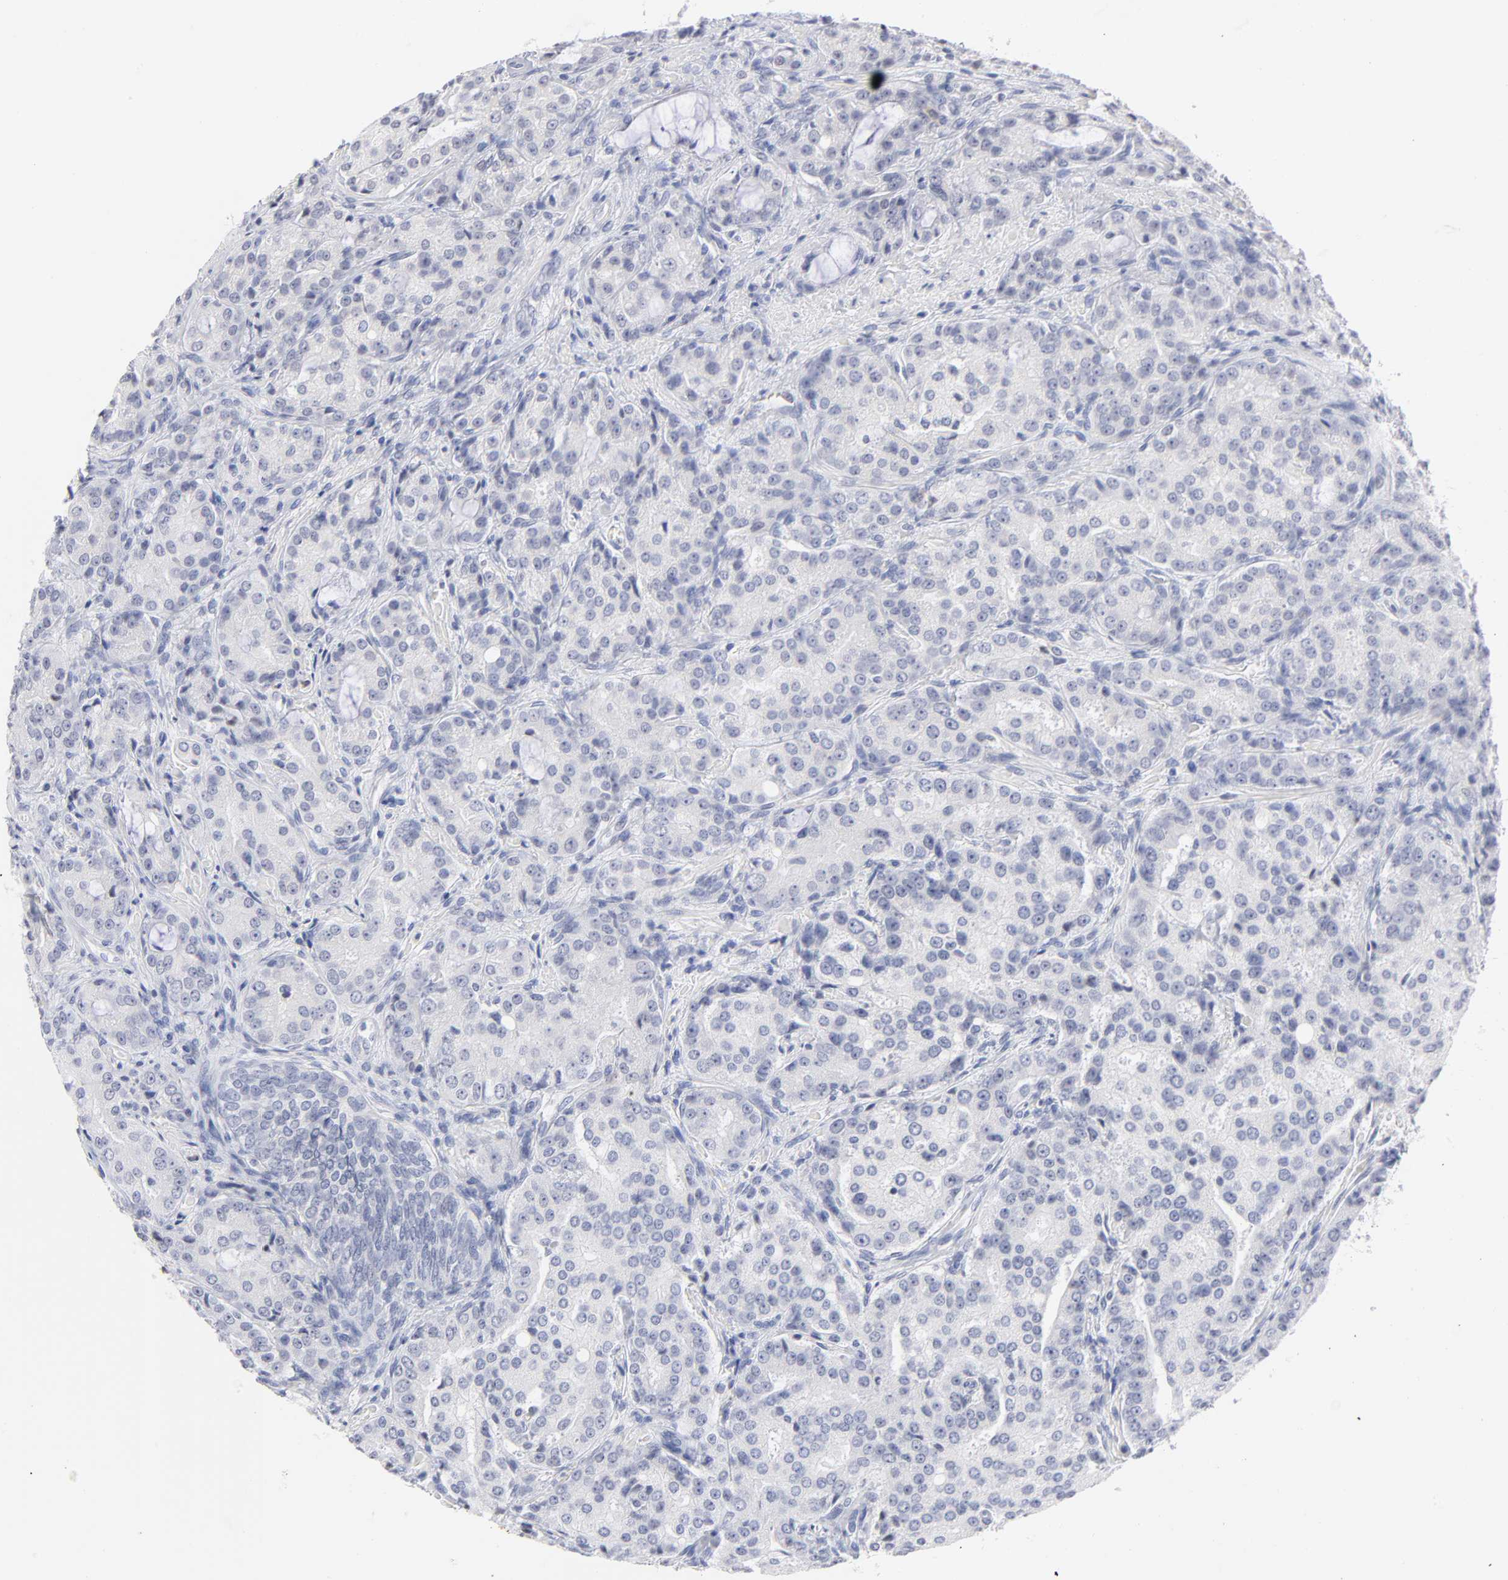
{"staining": {"intensity": "negative", "quantity": "none", "location": "none"}, "tissue": "prostate cancer", "cell_type": "Tumor cells", "image_type": "cancer", "snomed": [{"axis": "morphology", "description": "Adenocarcinoma, High grade"}, {"axis": "topography", "description": "Prostate"}], "caption": "Immunohistochemical staining of prostate cancer displays no significant positivity in tumor cells.", "gene": "KHNYN", "patient": {"sex": "male", "age": 72}}